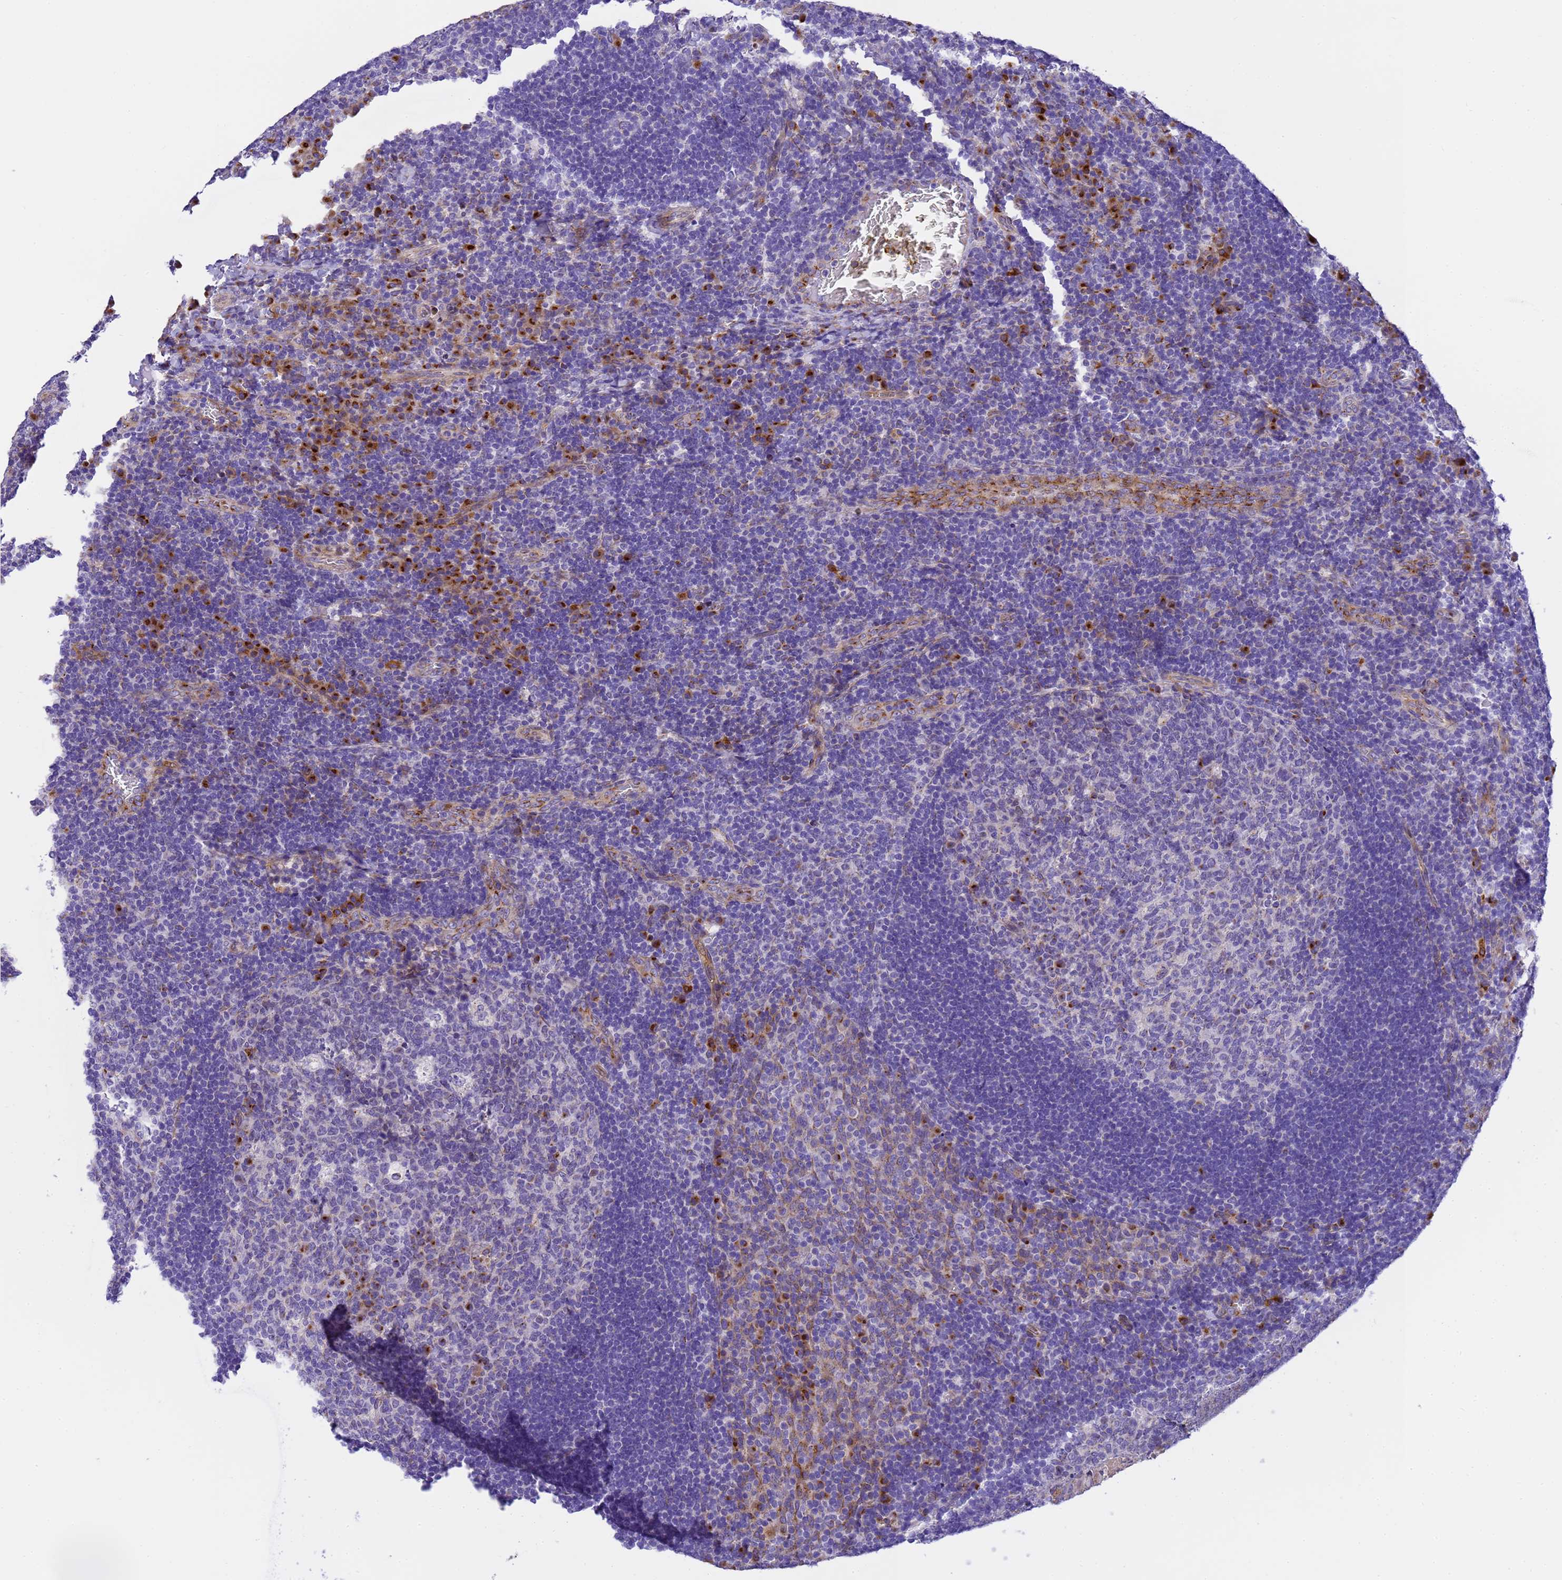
{"staining": {"intensity": "strong", "quantity": "<25%", "location": "cytoplasmic/membranous"}, "tissue": "tonsil", "cell_type": "Germinal center cells", "image_type": "normal", "snomed": [{"axis": "morphology", "description": "Normal tissue, NOS"}, {"axis": "topography", "description": "Tonsil"}], "caption": "Immunohistochemical staining of normal human tonsil exhibits <25% levels of strong cytoplasmic/membranous protein positivity in approximately <25% of germinal center cells.", "gene": "RHBDD3", "patient": {"sex": "male", "age": 17}}